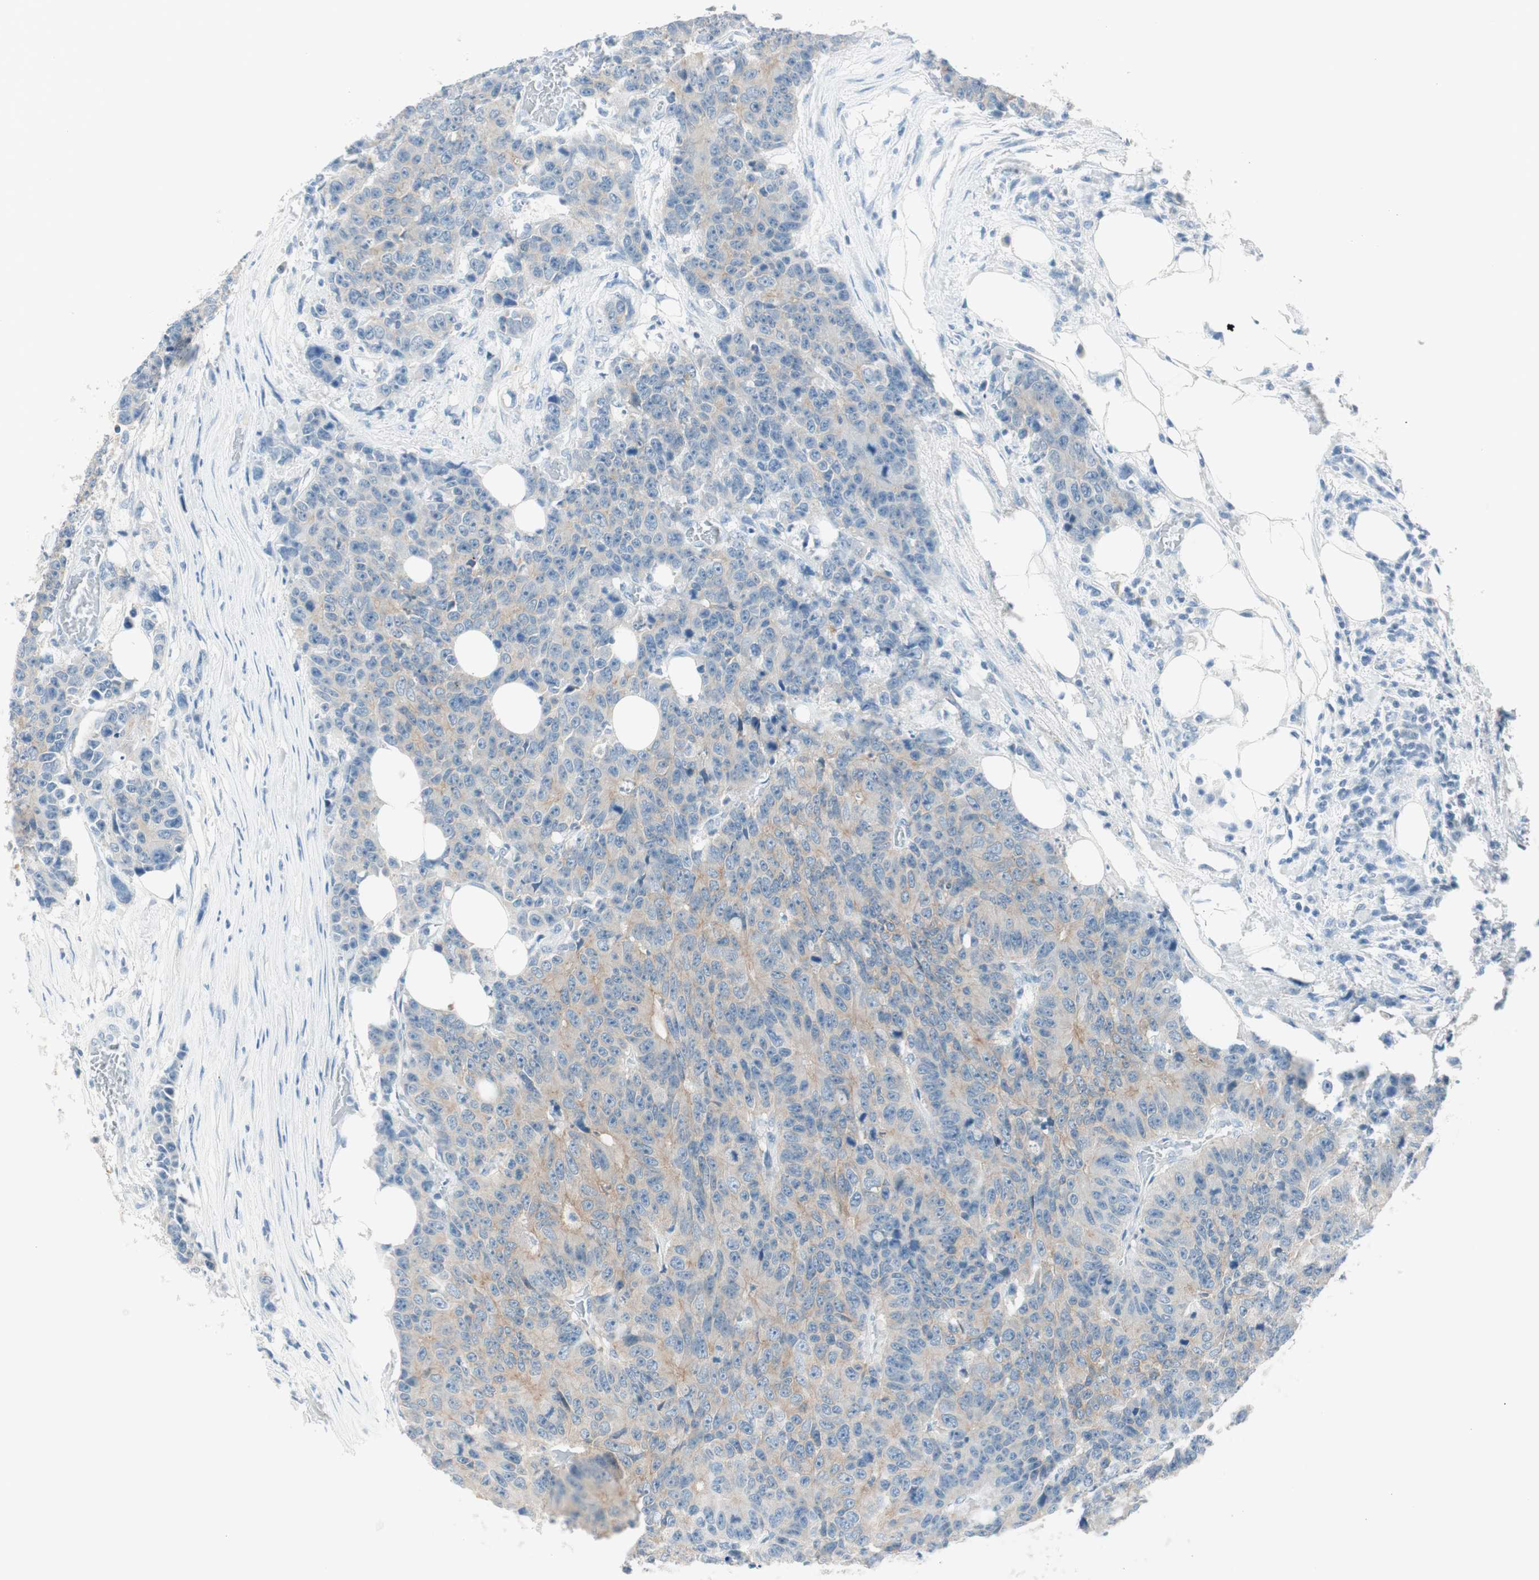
{"staining": {"intensity": "weak", "quantity": ">75%", "location": "cytoplasmic/membranous"}, "tissue": "colorectal cancer", "cell_type": "Tumor cells", "image_type": "cancer", "snomed": [{"axis": "morphology", "description": "Adenocarcinoma, NOS"}, {"axis": "topography", "description": "Colon"}], "caption": "Protein expression analysis of human adenocarcinoma (colorectal) reveals weak cytoplasmic/membranous staining in about >75% of tumor cells.", "gene": "GNAO1", "patient": {"sex": "female", "age": 86}}